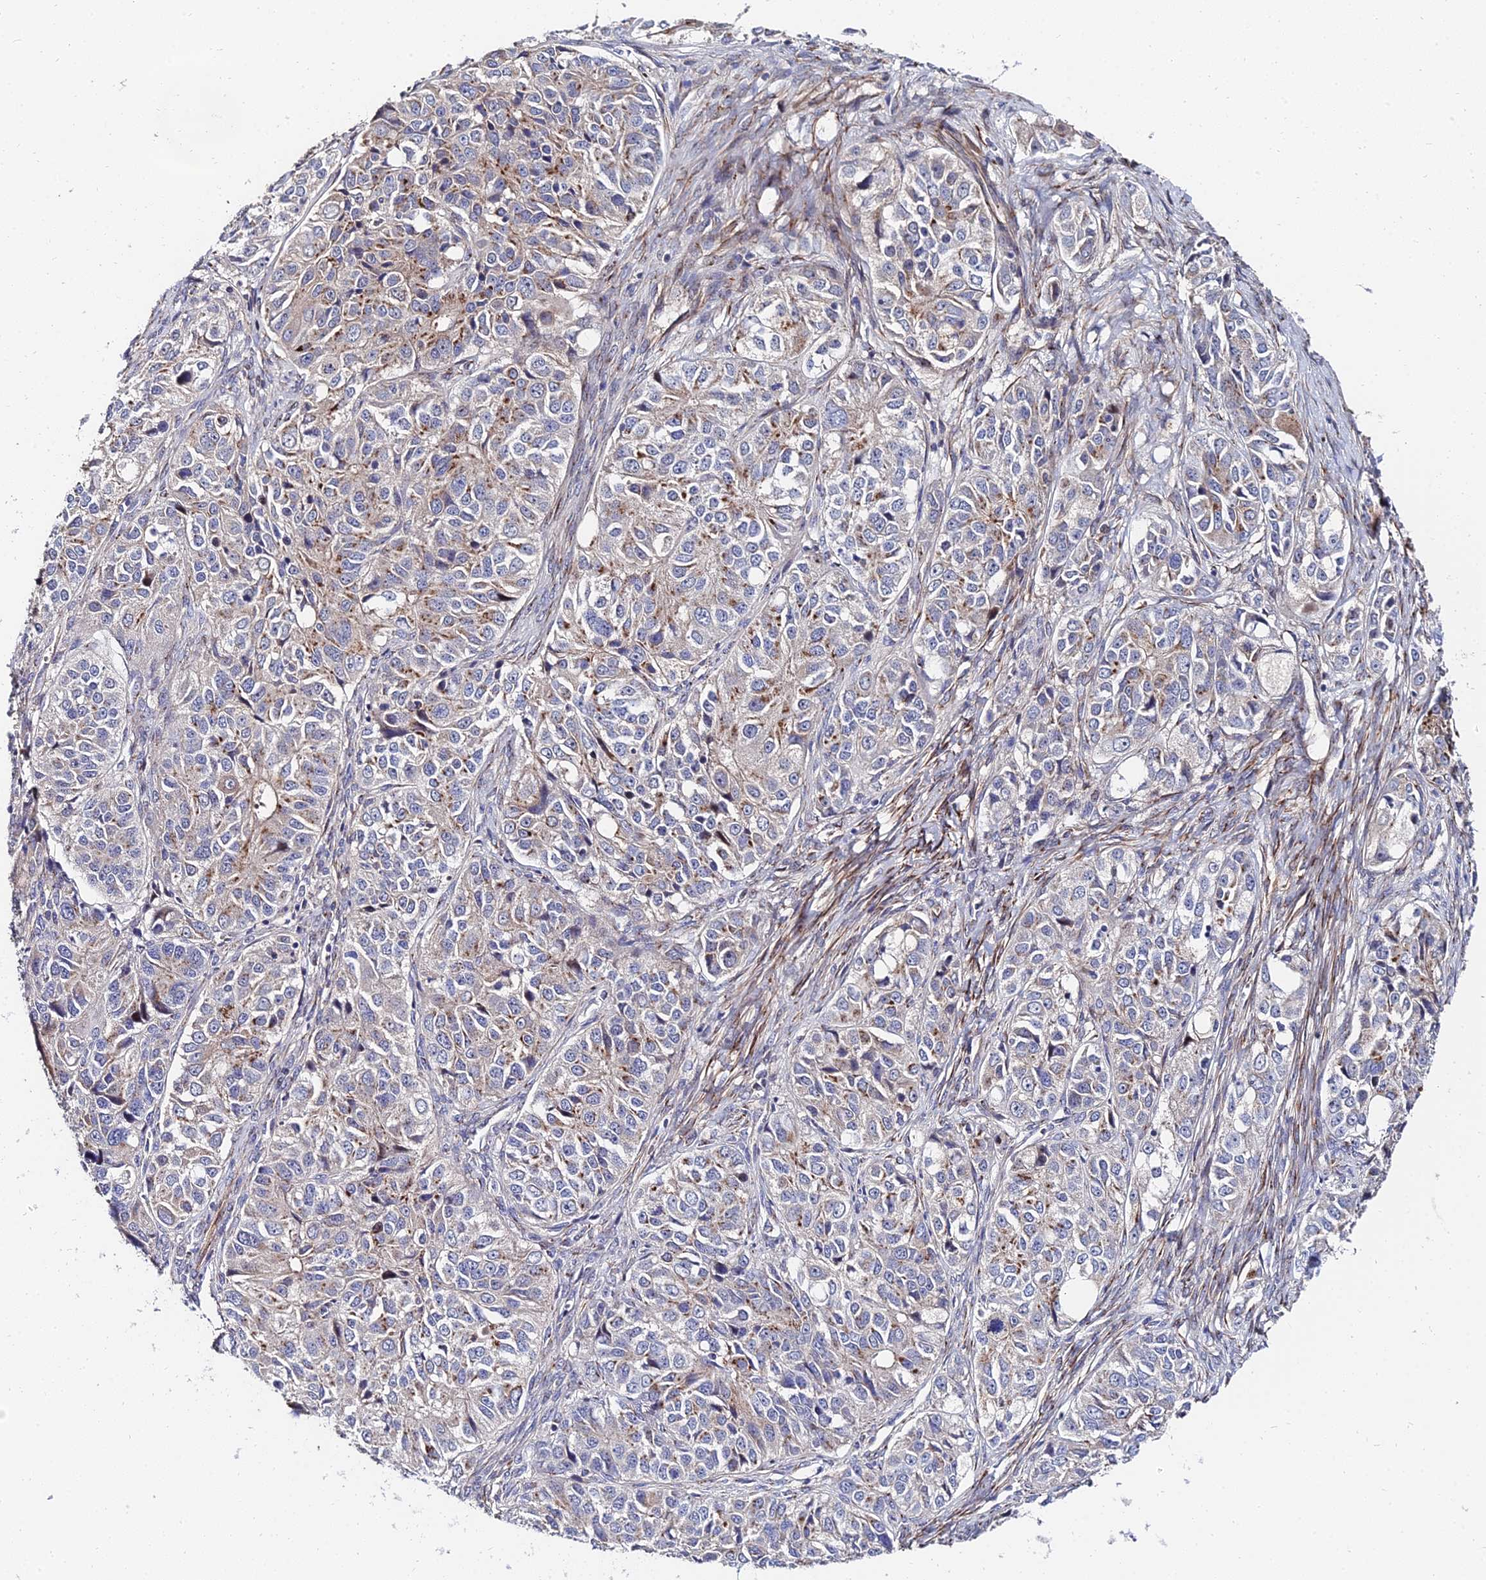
{"staining": {"intensity": "moderate", "quantity": "25%-75%", "location": "cytoplasmic/membranous"}, "tissue": "ovarian cancer", "cell_type": "Tumor cells", "image_type": "cancer", "snomed": [{"axis": "morphology", "description": "Carcinoma, endometroid"}, {"axis": "topography", "description": "Ovary"}], "caption": "Endometroid carcinoma (ovarian) stained with a brown dye reveals moderate cytoplasmic/membranous positive positivity in approximately 25%-75% of tumor cells.", "gene": "BORCS8", "patient": {"sex": "female", "age": 51}}